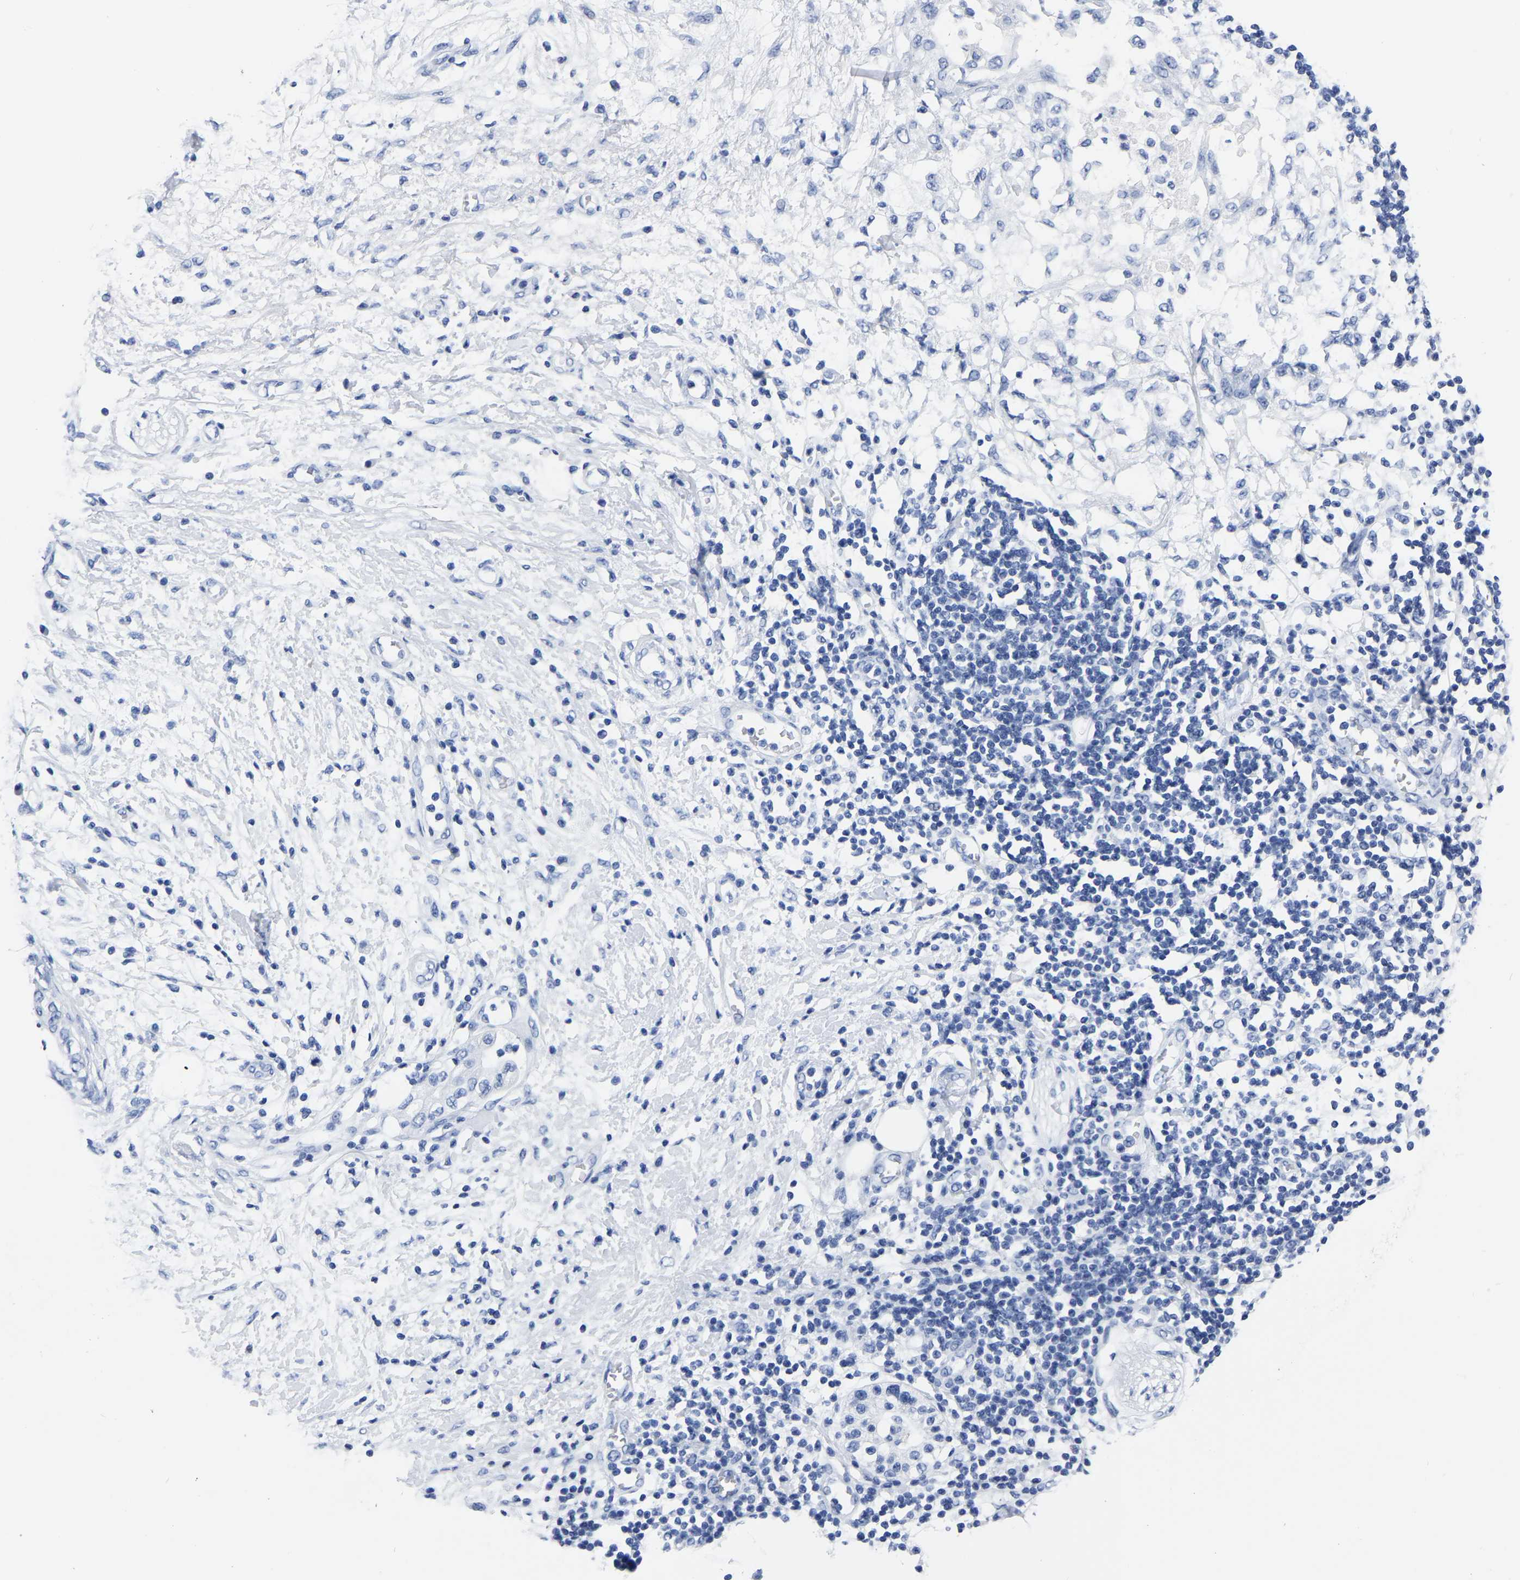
{"staining": {"intensity": "negative", "quantity": "none", "location": "none"}, "tissue": "adipose tissue", "cell_type": "Adipocytes", "image_type": "normal", "snomed": [{"axis": "morphology", "description": "Normal tissue, NOS"}, {"axis": "morphology", "description": "Adenocarcinoma, NOS"}, {"axis": "topography", "description": "Duodenum"}, {"axis": "topography", "description": "Peripheral nerve tissue"}], "caption": "Adipose tissue was stained to show a protein in brown. There is no significant expression in adipocytes. (DAB immunohistochemistry visualized using brightfield microscopy, high magnification).", "gene": "IMPG2", "patient": {"sex": "female", "age": 60}}